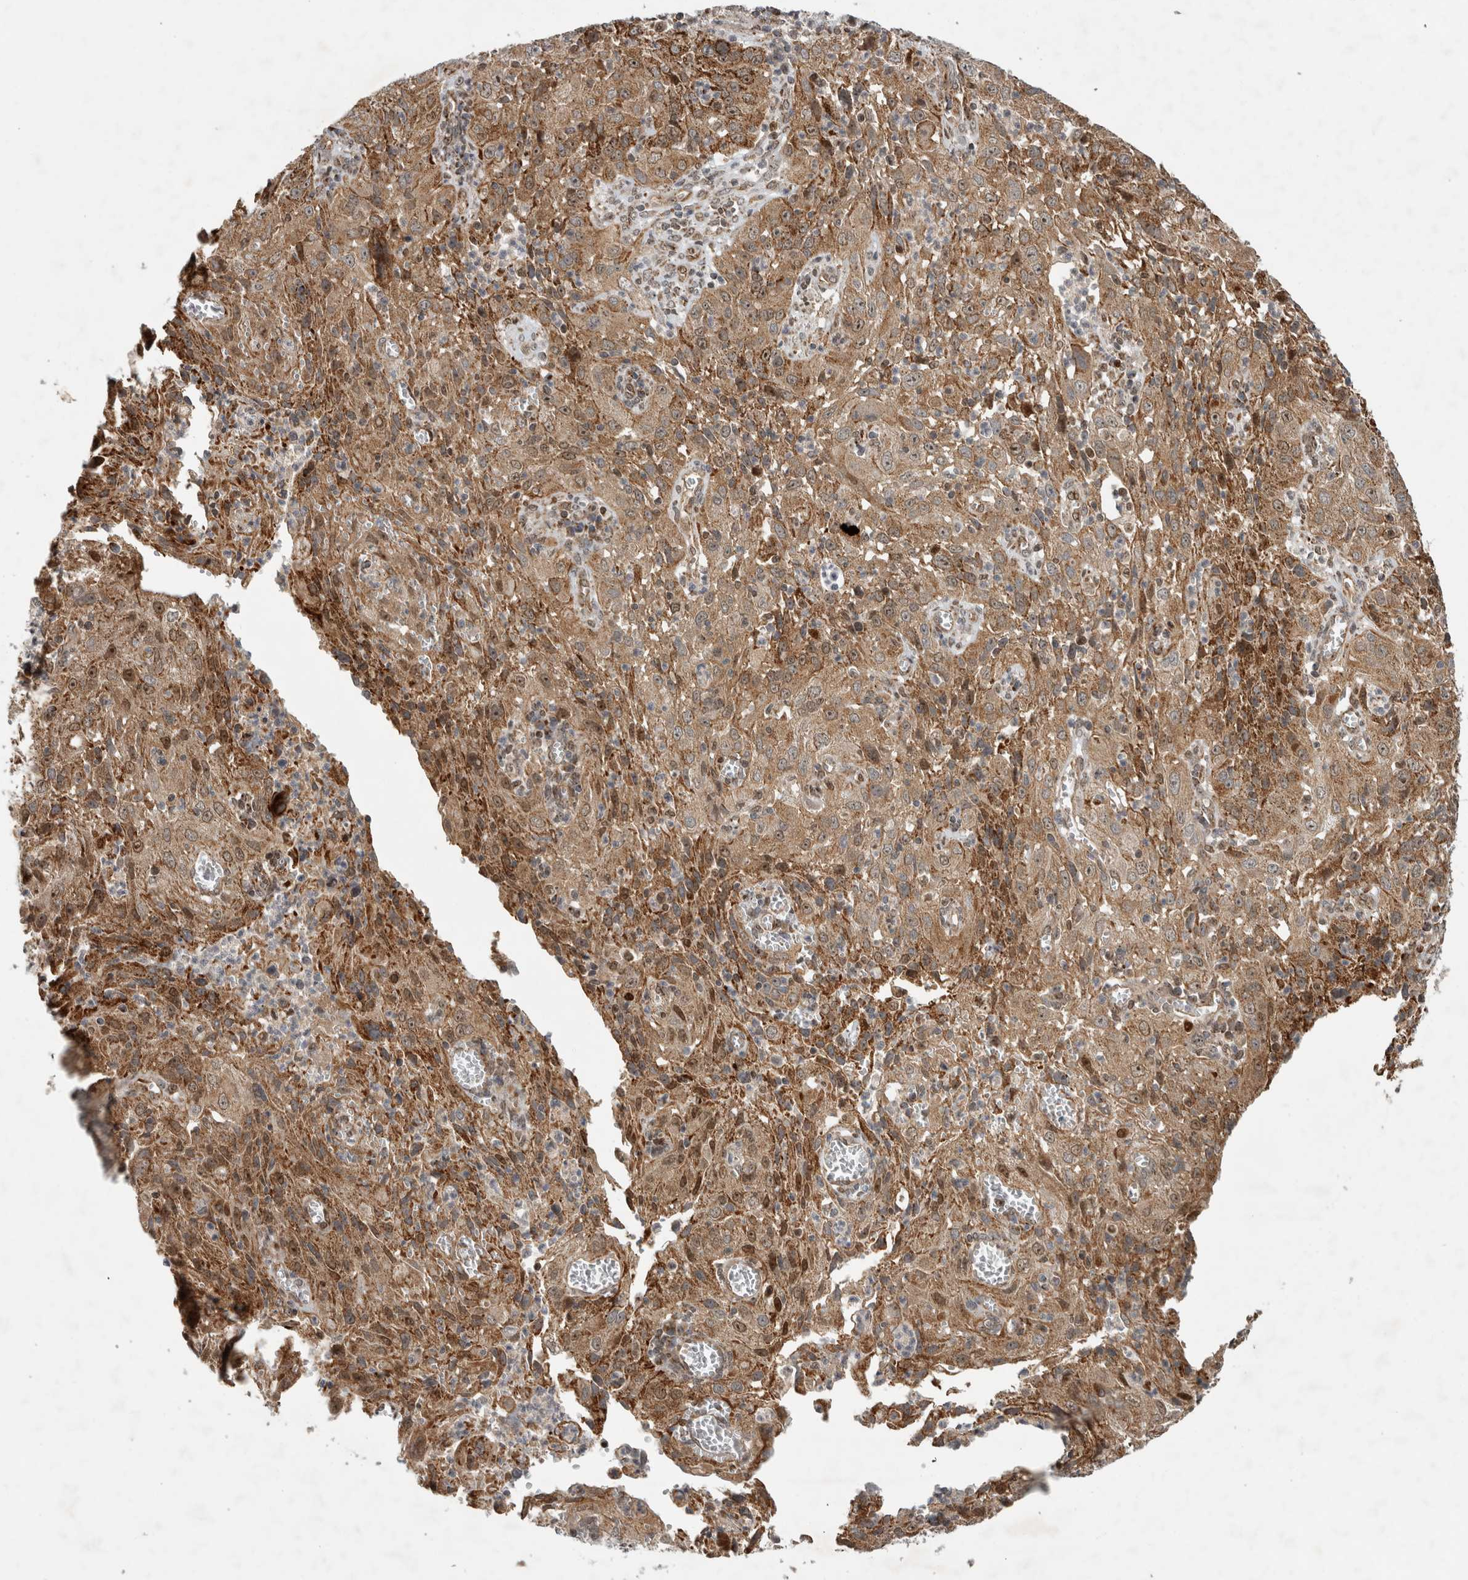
{"staining": {"intensity": "moderate", "quantity": ">75%", "location": "cytoplasmic/membranous,nuclear"}, "tissue": "cervical cancer", "cell_type": "Tumor cells", "image_type": "cancer", "snomed": [{"axis": "morphology", "description": "Squamous cell carcinoma, NOS"}, {"axis": "topography", "description": "Cervix"}], "caption": "Tumor cells exhibit medium levels of moderate cytoplasmic/membranous and nuclear staining in approximately >75% of cells in human cervical cancer (squamous cell carcinoma). Using DAB (brown) and hematoxylin (blue) stains, captured at high magnification using brightfield microscopy.", "gene": "INSRR", "patient": {"sex": "female", "age": 32}}